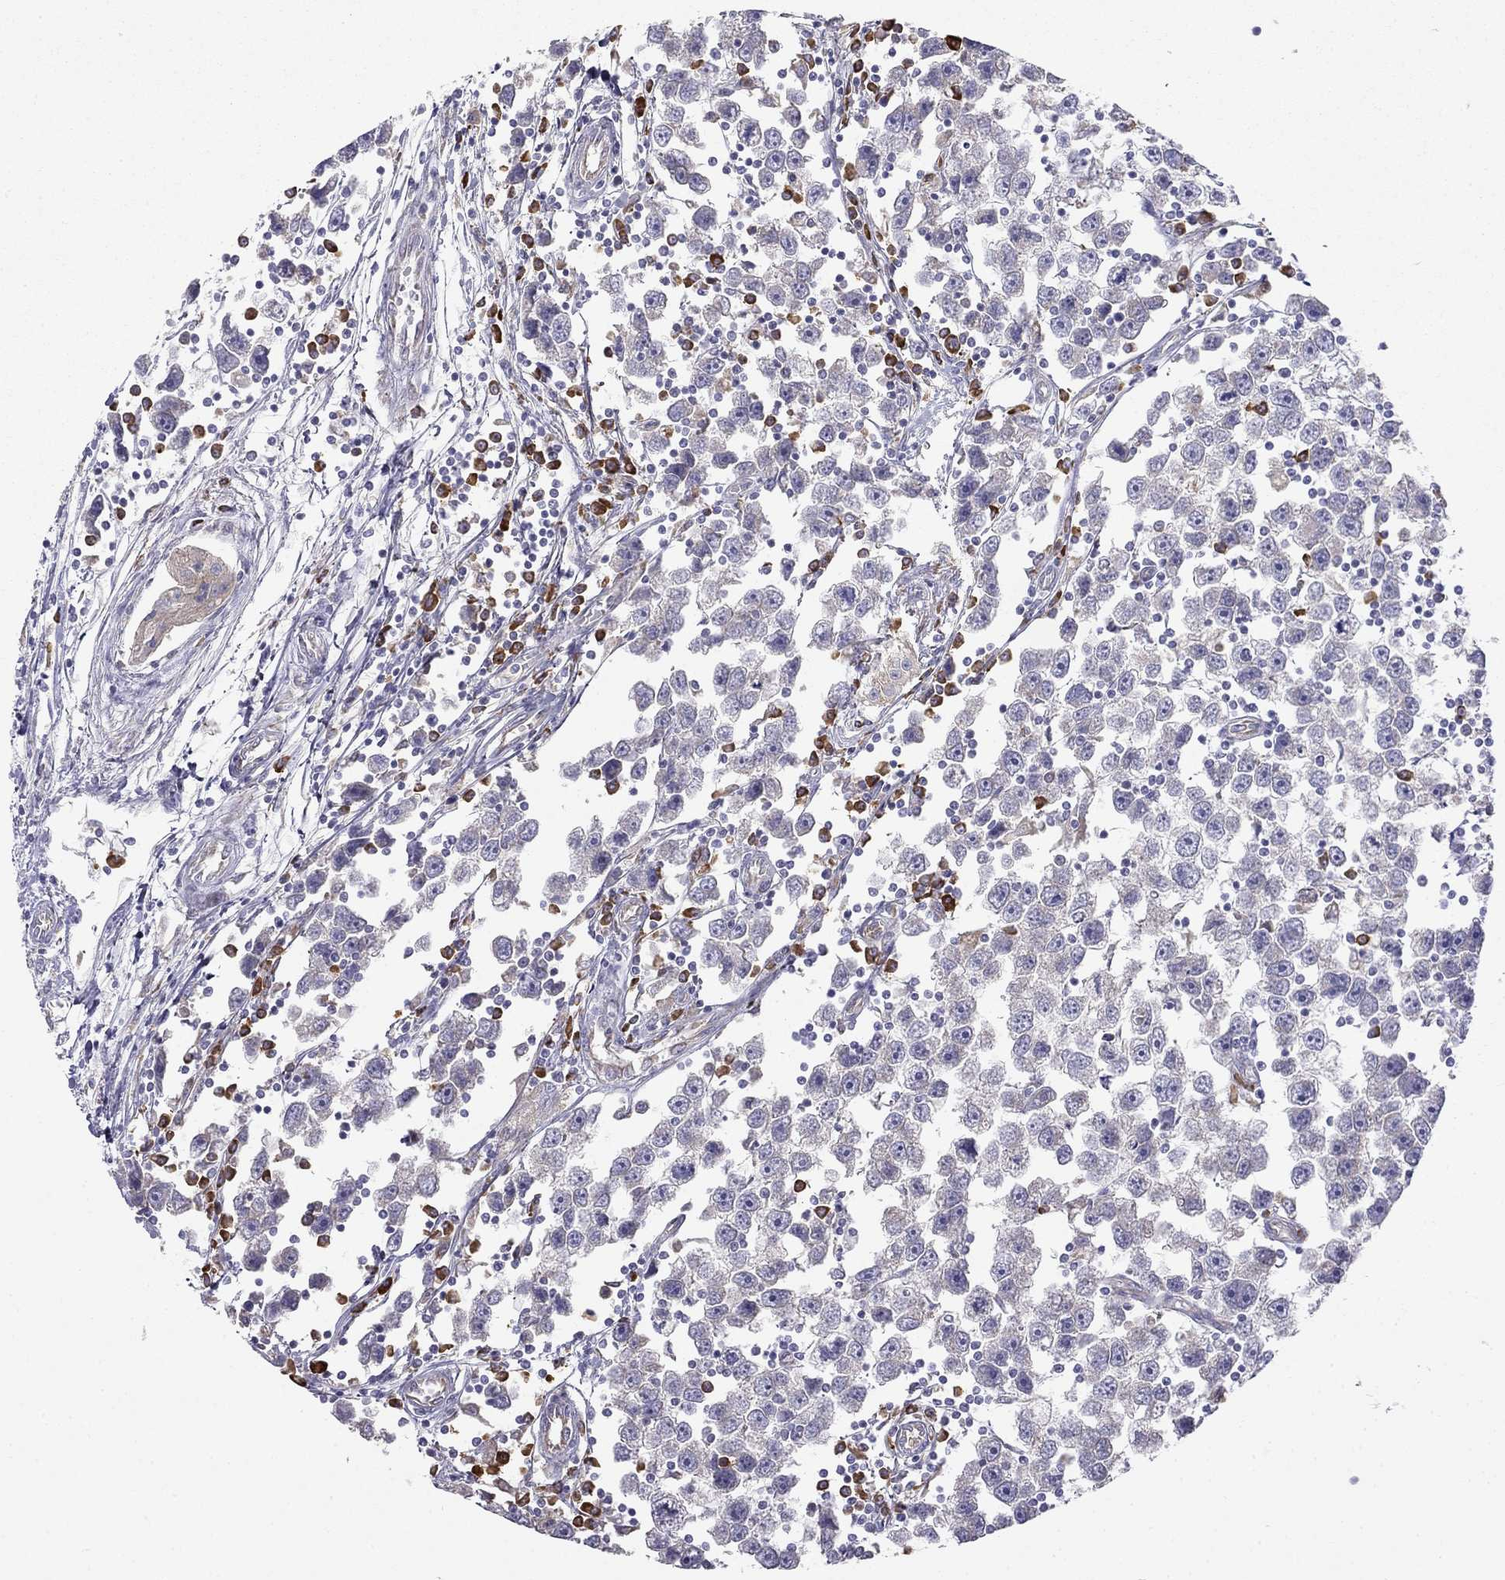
{"staining": {"intensity": "negative", "quantity": "none", "location": "none"}, "tissue": "testis cancer", "cell_type": "Tumor cells", "image_type": "cancer", "snomed": [{"axis": "morphology", "description": "Seminoma, NOS"}, {"axis": "topography", "description": "Testis"}], "caption": "Immunohistochemical staining of human testis seminoma displays no significant expression in tumor cells.", "gene": "LONRF2", "patient": {"sex": "male", "age": 30}}